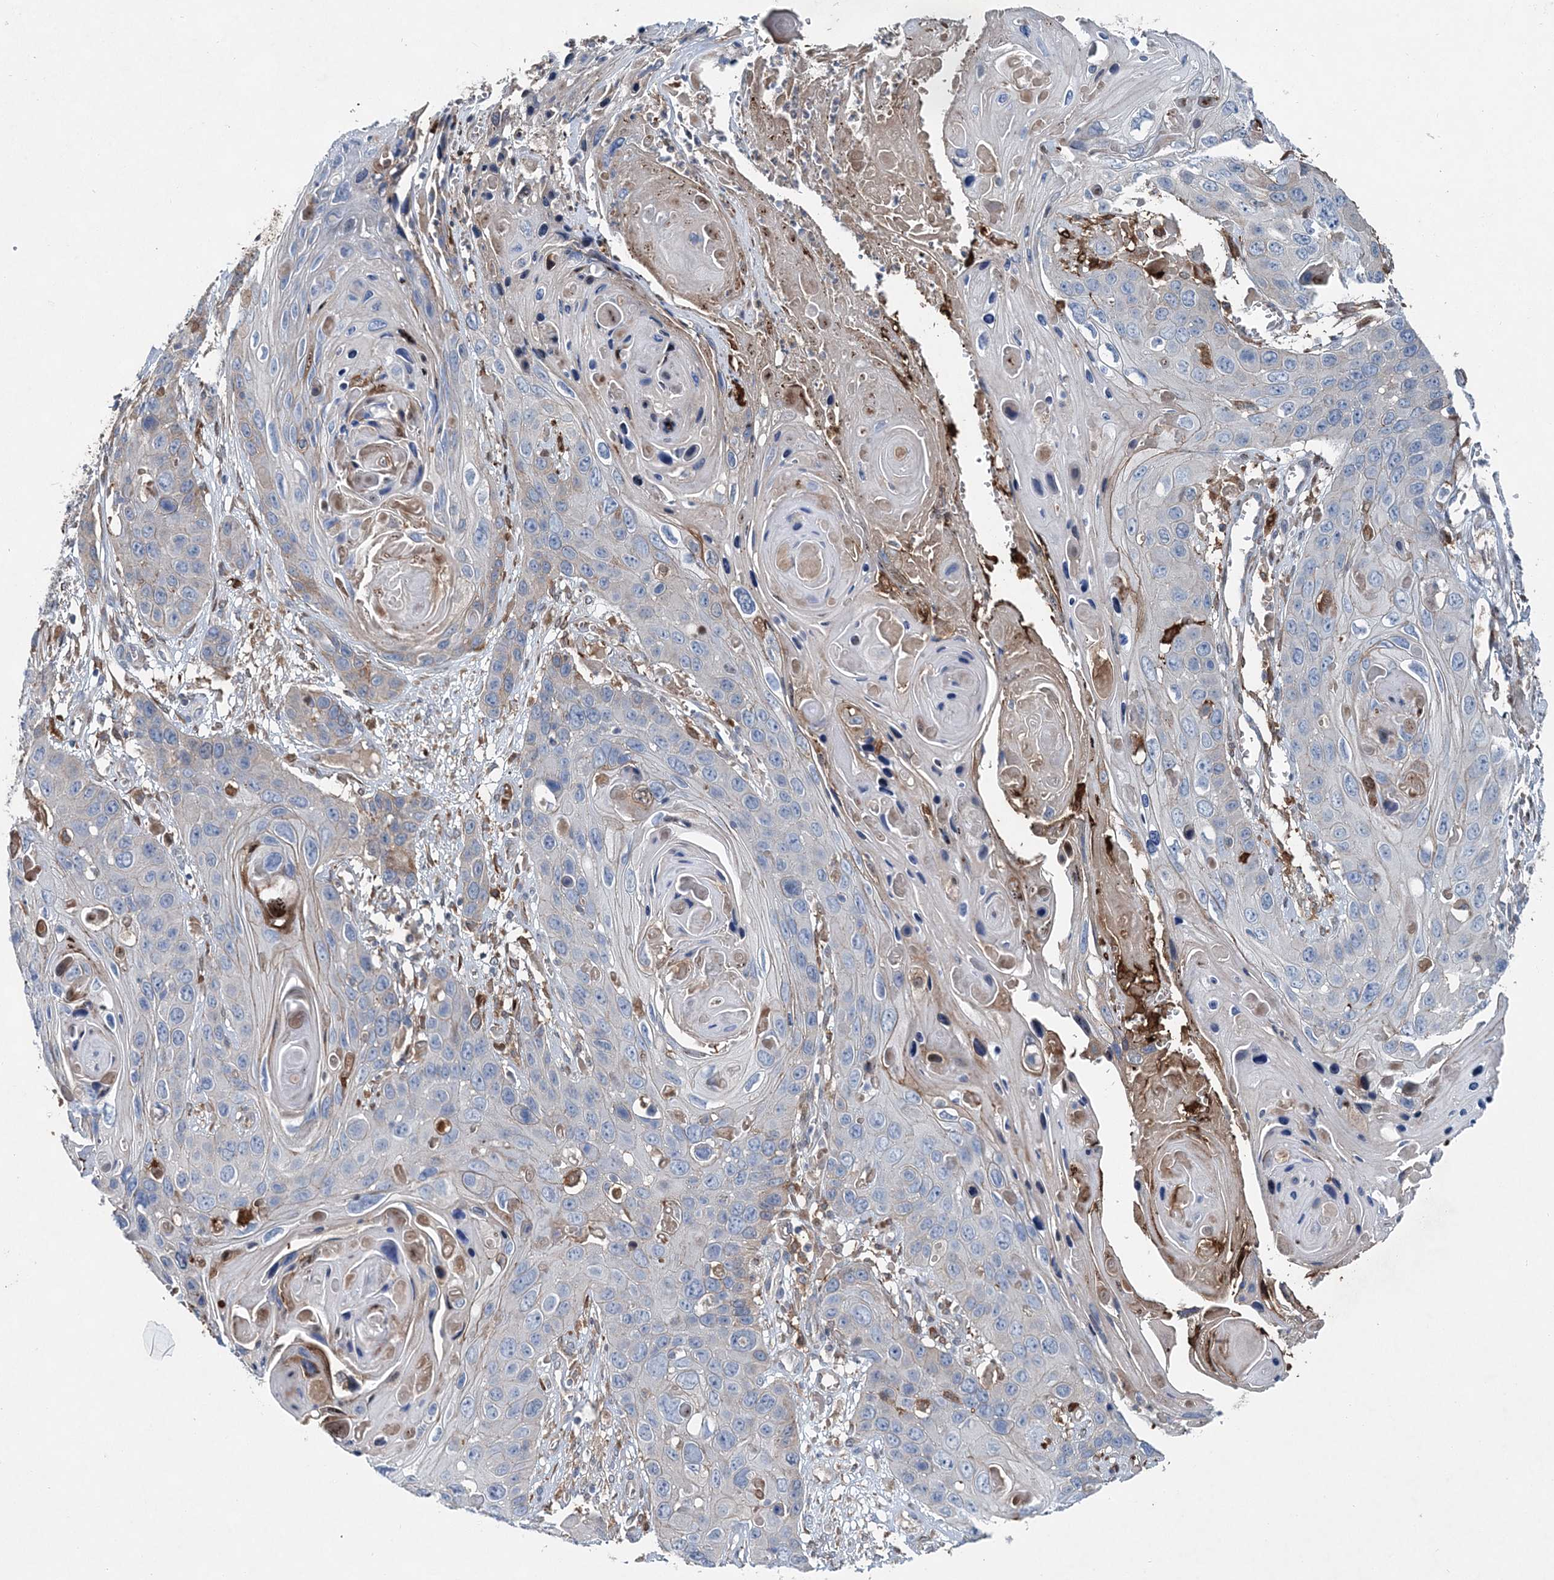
{"staining": {"intensity": "negative", "quantity": "none", "location": "none"}, "tissue": "skin cancer", "cell_type": "Tumor cells", "image_type": "cancer", "snomed": [{"axis": "morphology", "description": "Squamous cell carcinoma, NOS"}, {"axis": "topography", "description": "Skin"}], "caption": "Tumor cells show no significant protein staining in skin squamous cell carcinoma.", "gene": "SPOPL", "patient": {"sex": "male", "age": 55}}